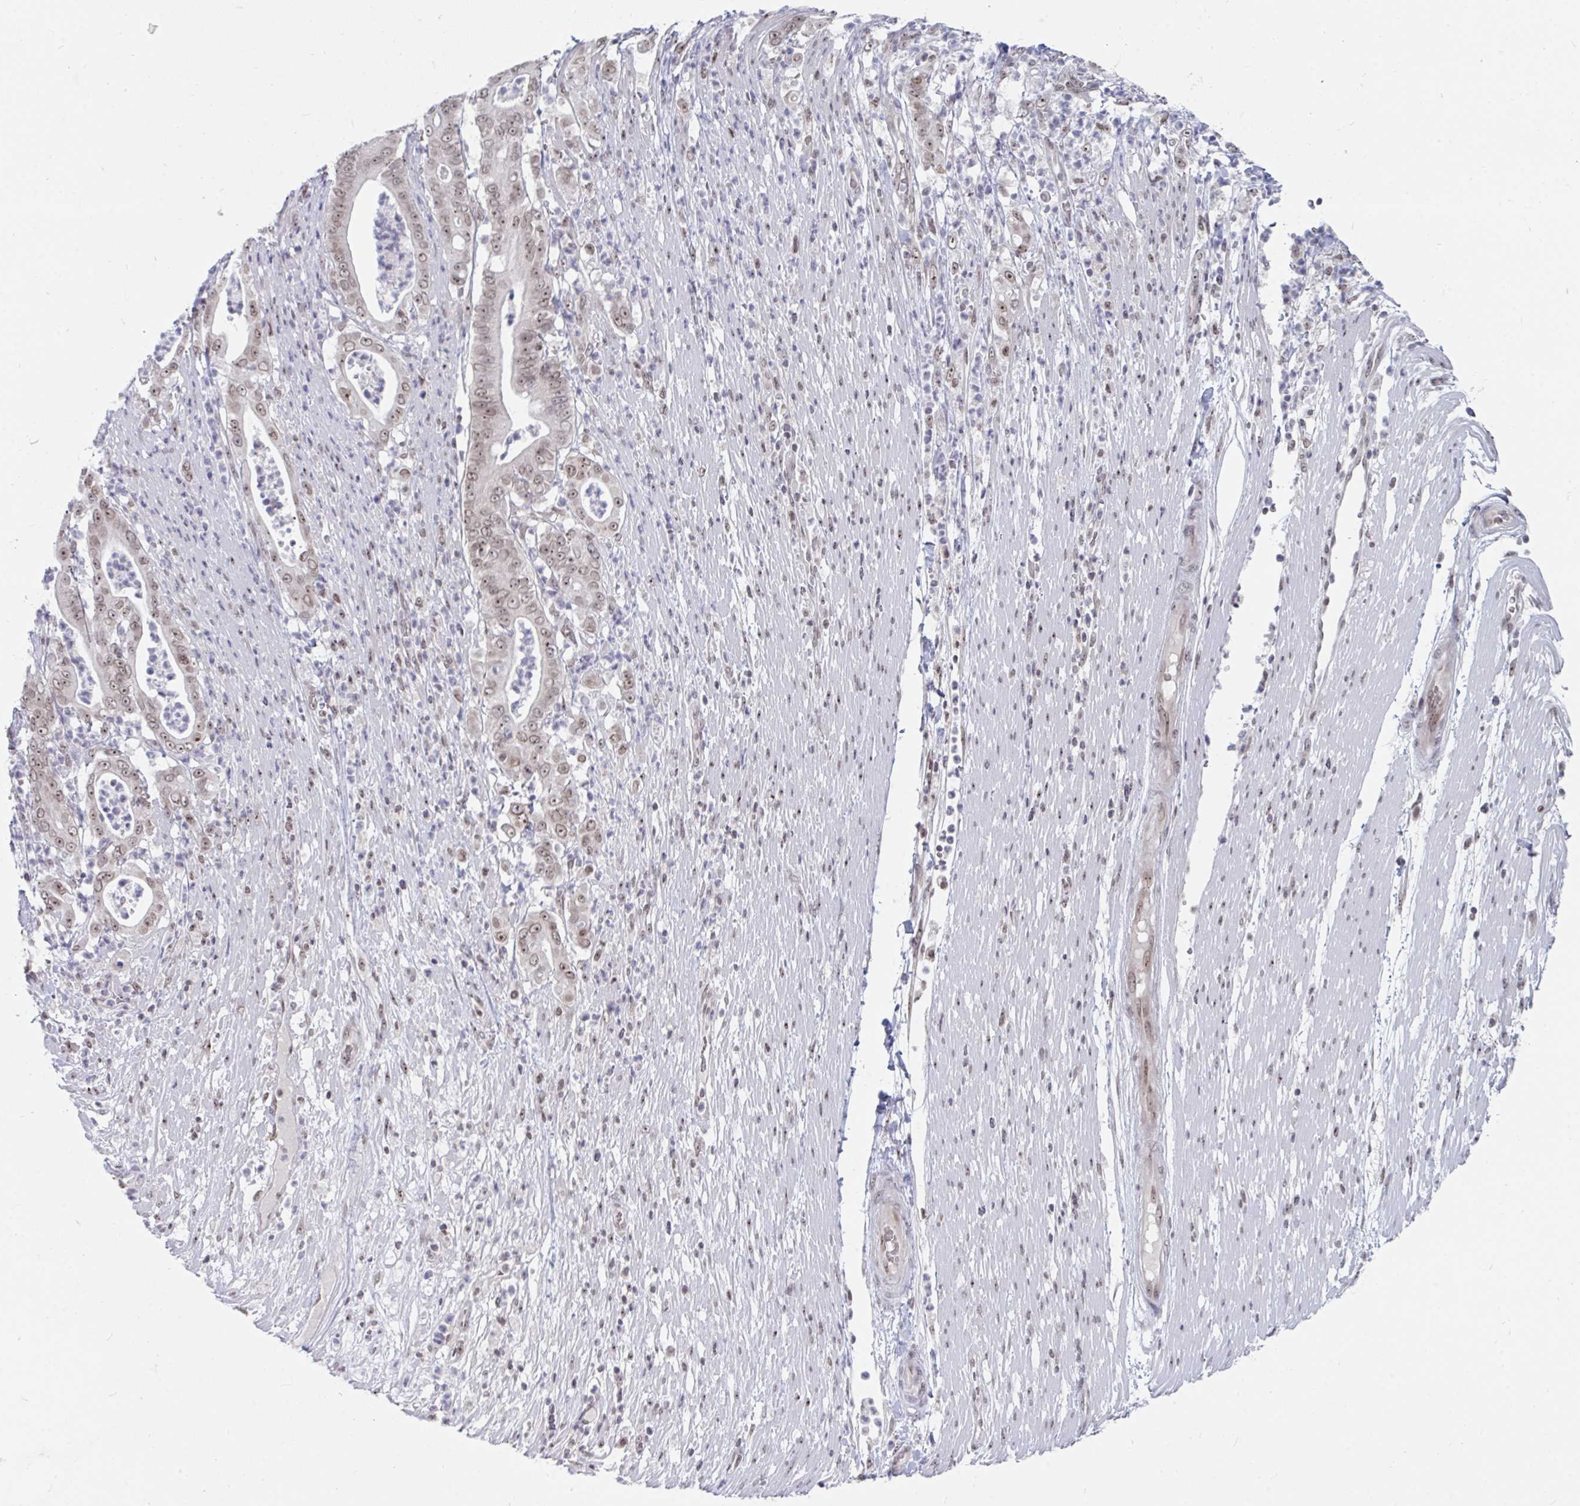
{"staining": {"intensity": "moderate", "quantity": ">75%", "location": "nuclear"}, "tissue": "pancreatic cancer", "cell_type": "Tumor cells", "image_type": "cancer", "snomed": [{"axis": "morphology", "description": "Adenocarcinoma, NOS"}, {"axis": "topography", "description": "Pancreas"}], "caption": "Protein analysis of adenocarcinoma (pancreatic) tissue exhibits moderate nuclear positivity in approximately >75% of tumor cells.", "gene": "TRIP12", "patient": {"sex": "male", "age": 71}}